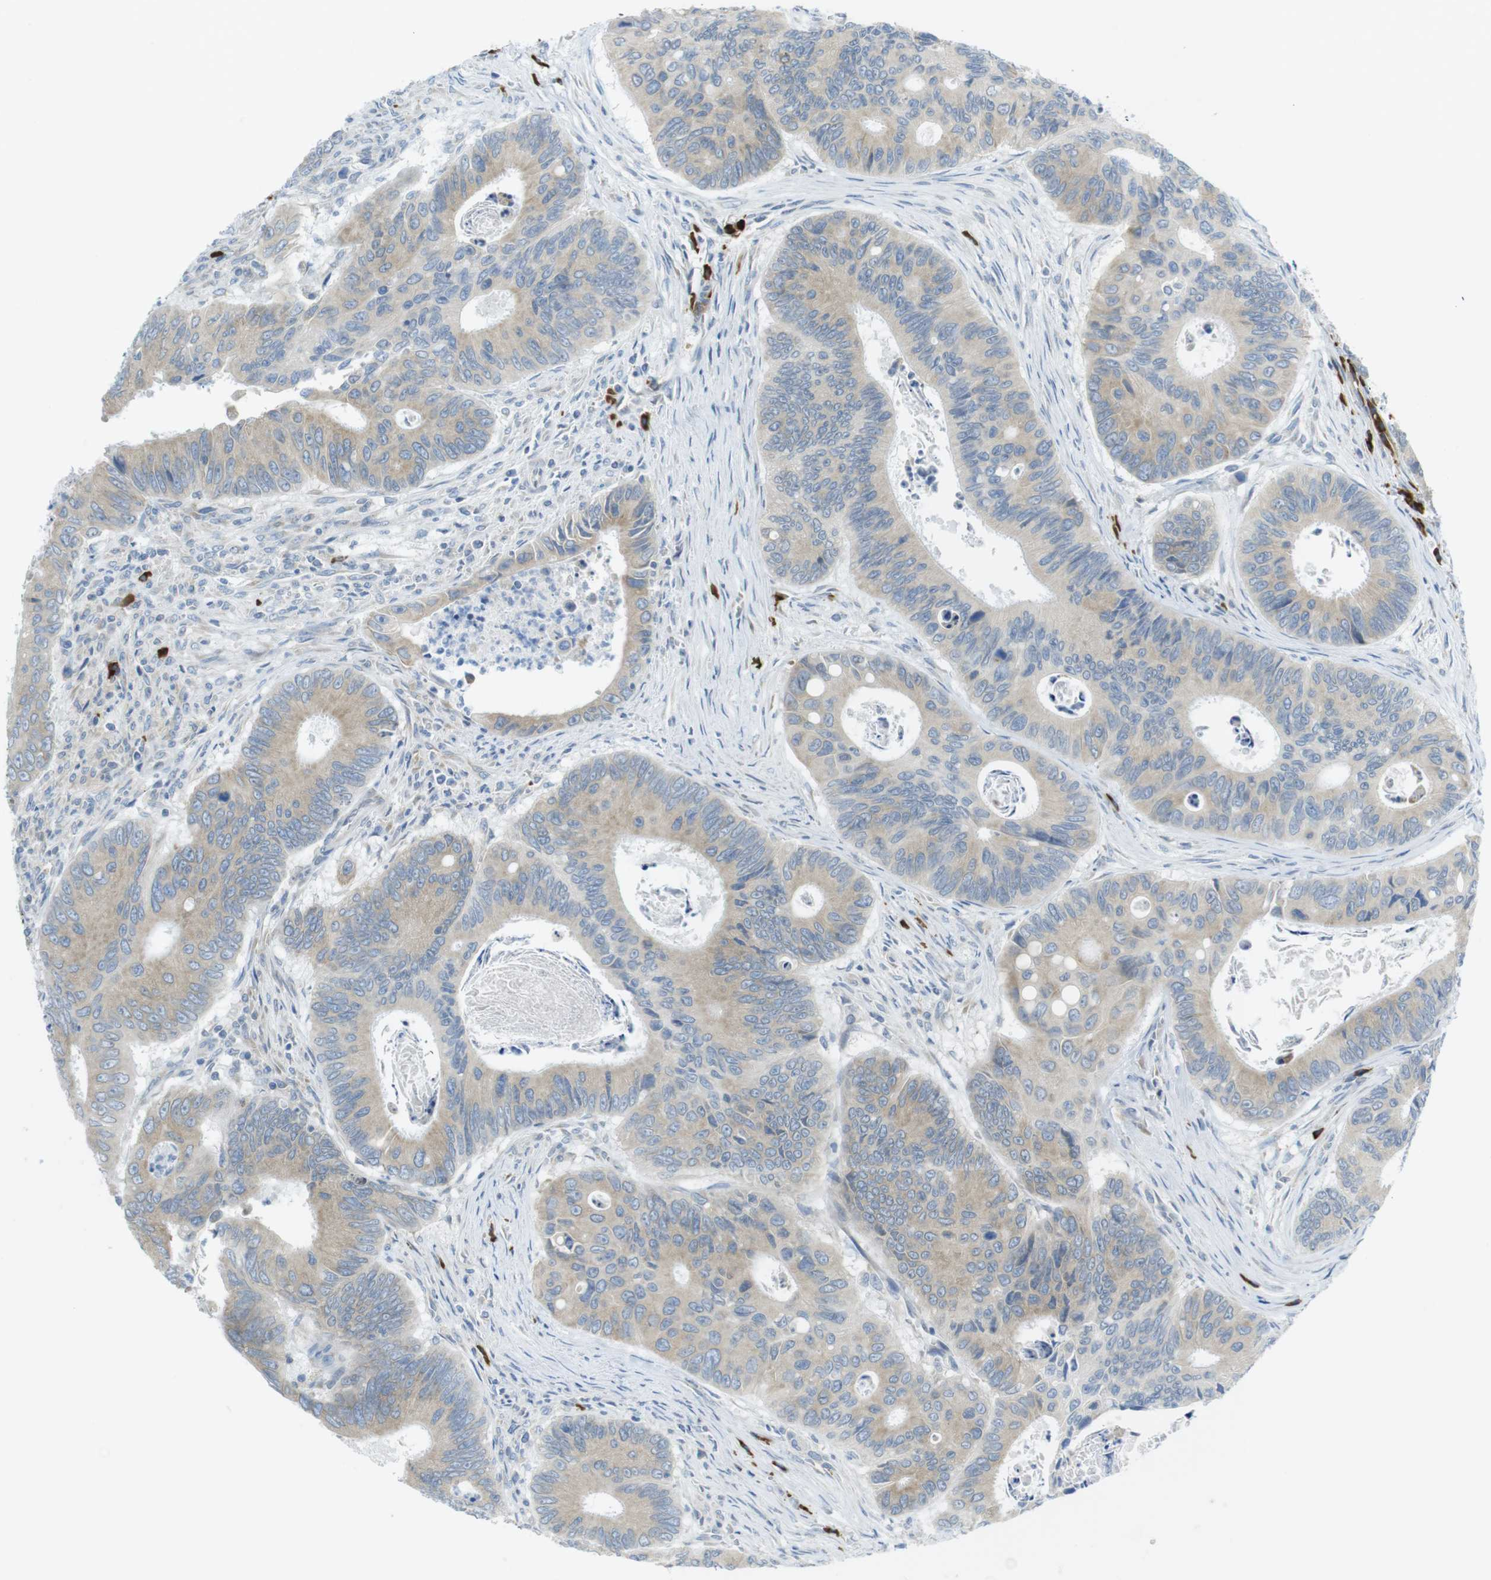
{"staining": {"intensity": "weak", "quantity": ">75%", "location": "cytoplasmic/membranous"}, "tissue": "colorectal cancer", "cell_type": "Tumor cells", "image_type": "cancer", "snomed": [{"axis": "morphology", "description": "Inflammation, NOS"}, {"axis": "morphology", "description": "Adenocarcinoma, NOS"}, {"axis": "topography", "description": "Colon"}], "caption": "Protein staining of colorectal cancer (adenocarcinoma) tissue reveals weak cytoplasmic/membranous expression in approximately >75% of tumor cells.", "gene": "CLPTM1L", "patient": {"sex": "male", "age": 72}}